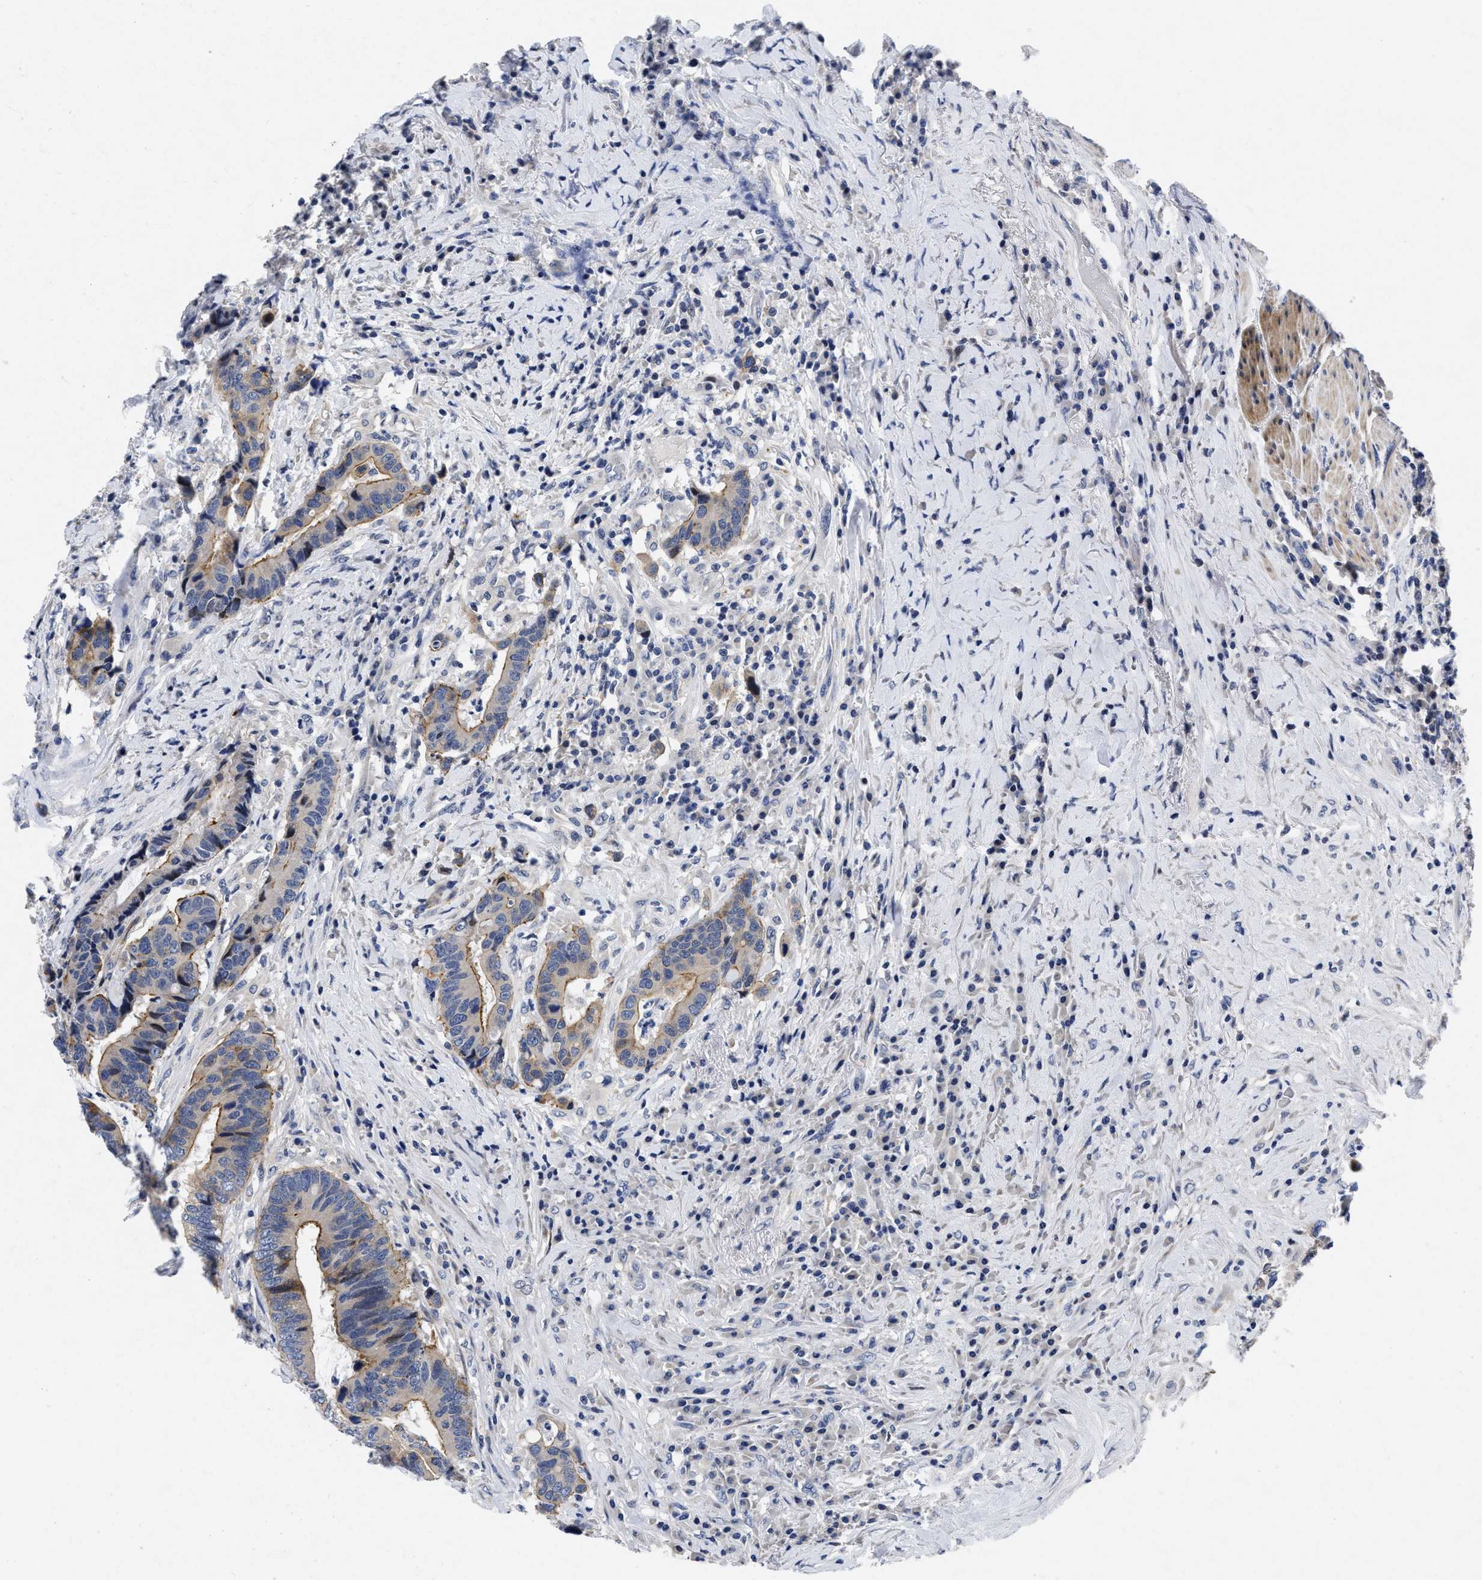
{"staining": {"intensity": "moderate", "quantity": "<25%", "location": "cytoplasmic/membranous"}, "tissue": "colorectal cancer", "cell_type": "Tumor cells", "image_type": "cancer", "snomed": [{"axis": "morphology", "description": "Adenocarcinoma, NOS"}, {"axis": "topography", "description": "Rectum"}], "caption": "An image of human colorectal adenocarcinoma stained for a protein exhibits moderate cytoplasmic/membranous brown staining in tumor cells.", "gene": "LAD1", "patient": {"sex": "female", "age": 89}}